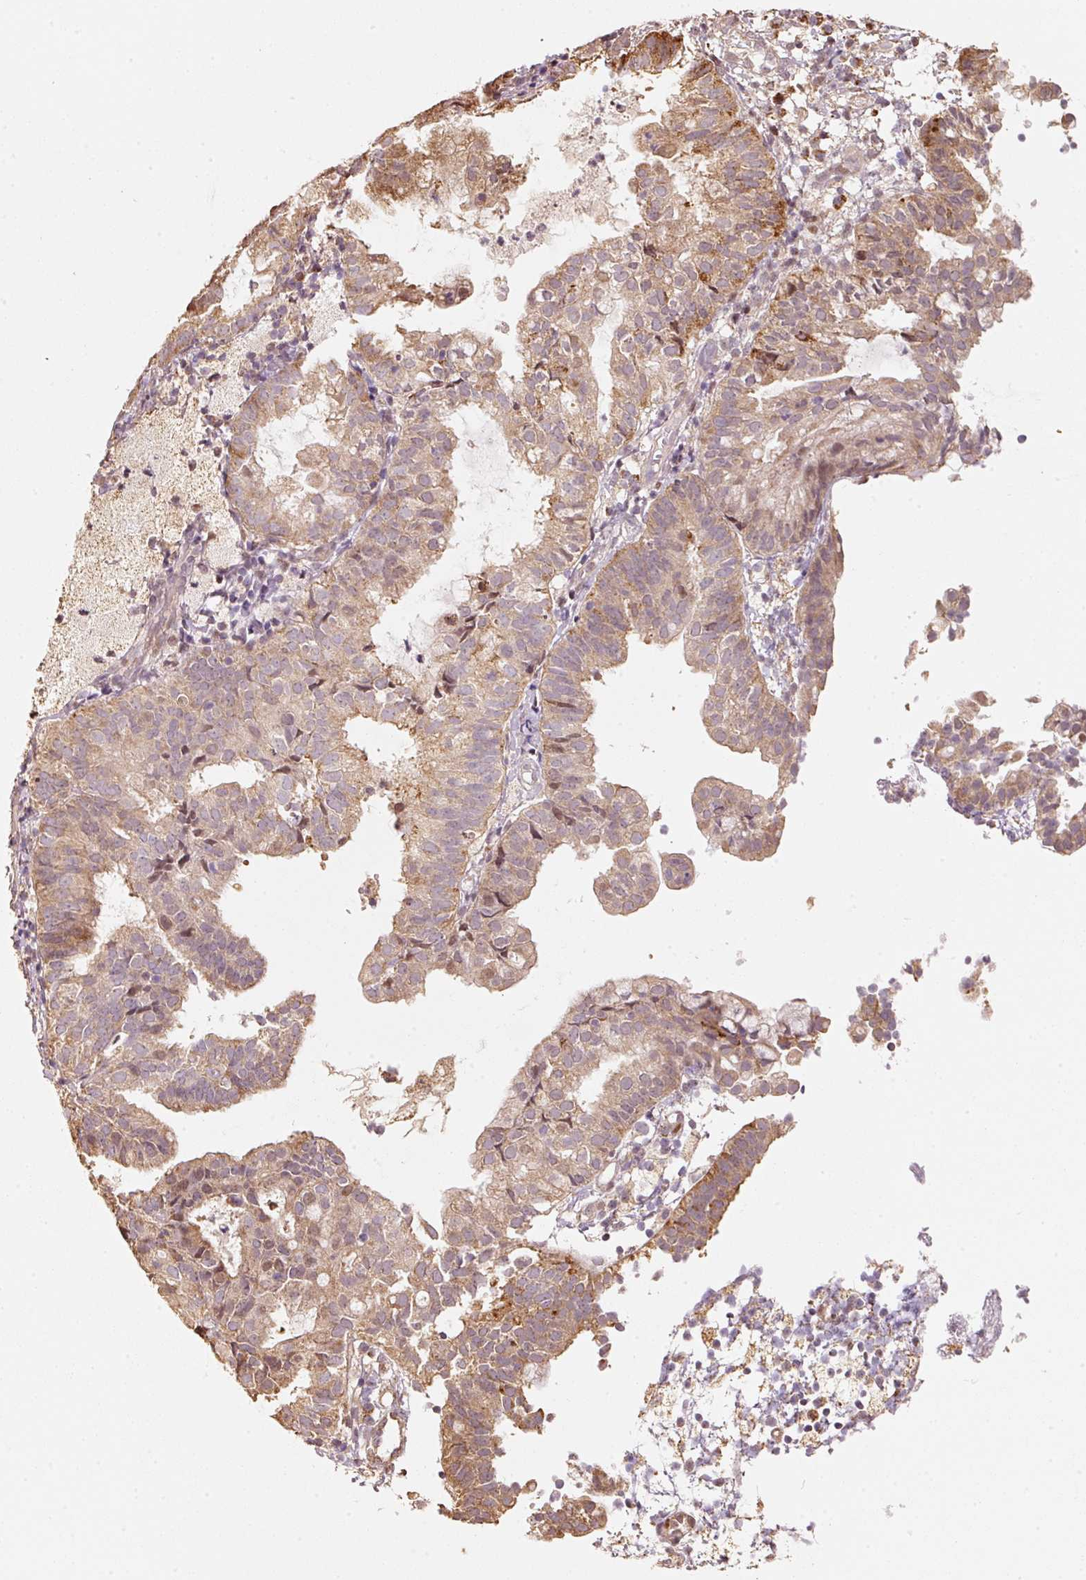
{"staining": {"intensity": "moderate", "quantity": "25%-75%", "location": "cytoplasmic/membranous"}, "tissue": "endometrial cancer", "cell_type": "Tumor cells", "image_type": "cancer", "snomed": [{"axis": "morphology", "description": "Adenocarcinoma, NOS"}, {"axis": "topography", "description": "Endometrium"}], "caption": "Endometrial cancer stained with IHC reveals moderate cytoplasmic/membranous staining in approximately 25%-75% of tumor cells.", "gene": "RAB35", "patient": {"sex": "female", "age": 80}}